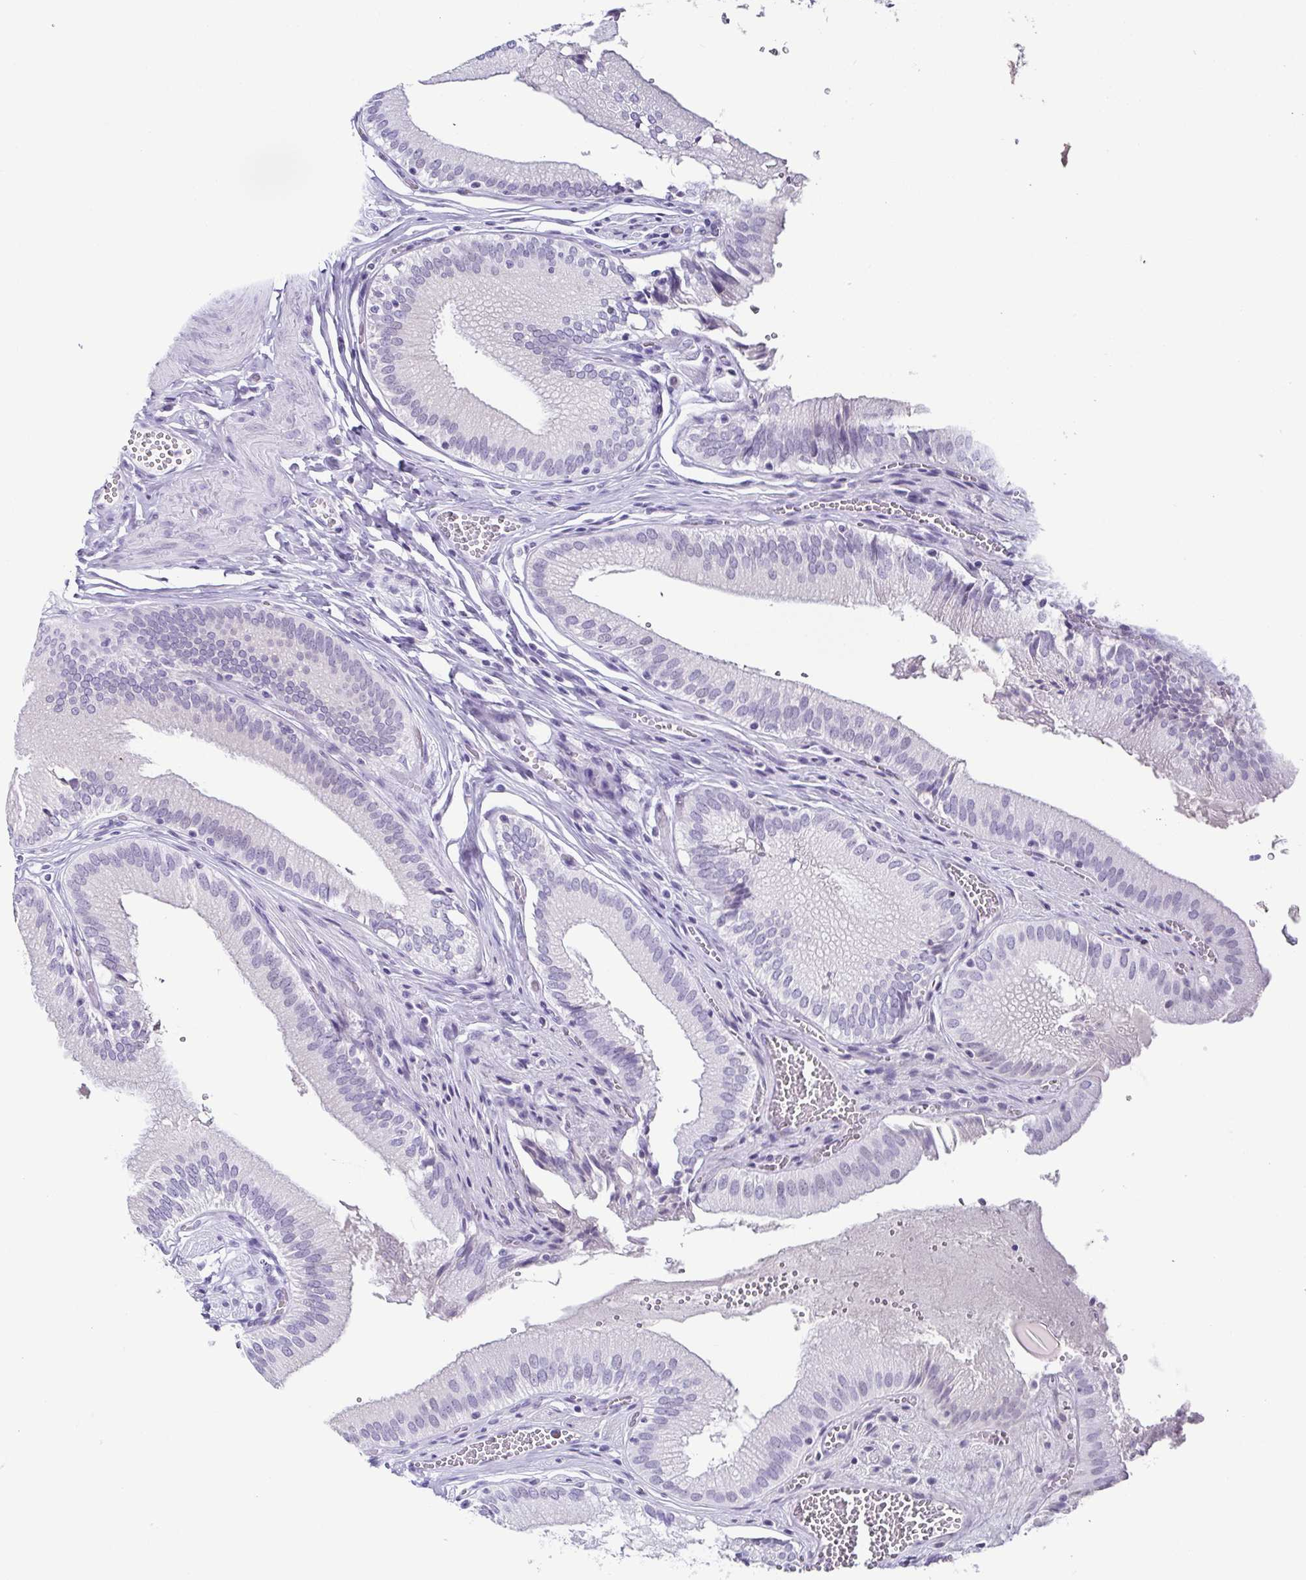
{"staining": {"intensity": "negative", "quantity": "none", "location": "none"}, "tissue": "gallbladder", "cell_type": "Glandular cells", "image_type": "normal", "snomed": [{"axis": "morphology", "description": "Normal tissue, NOS"}, {"axis": "topography", "description": "Gallbladder"}, {"axis": "topography", "description": "Peripheral nerve tissue"}], "caption": "Gallbladder stained for a protein using immunohistochemistry displays no staining glandular cells.", "gene": "ESX1", "patient": {"sex": "male", "age": 17}}